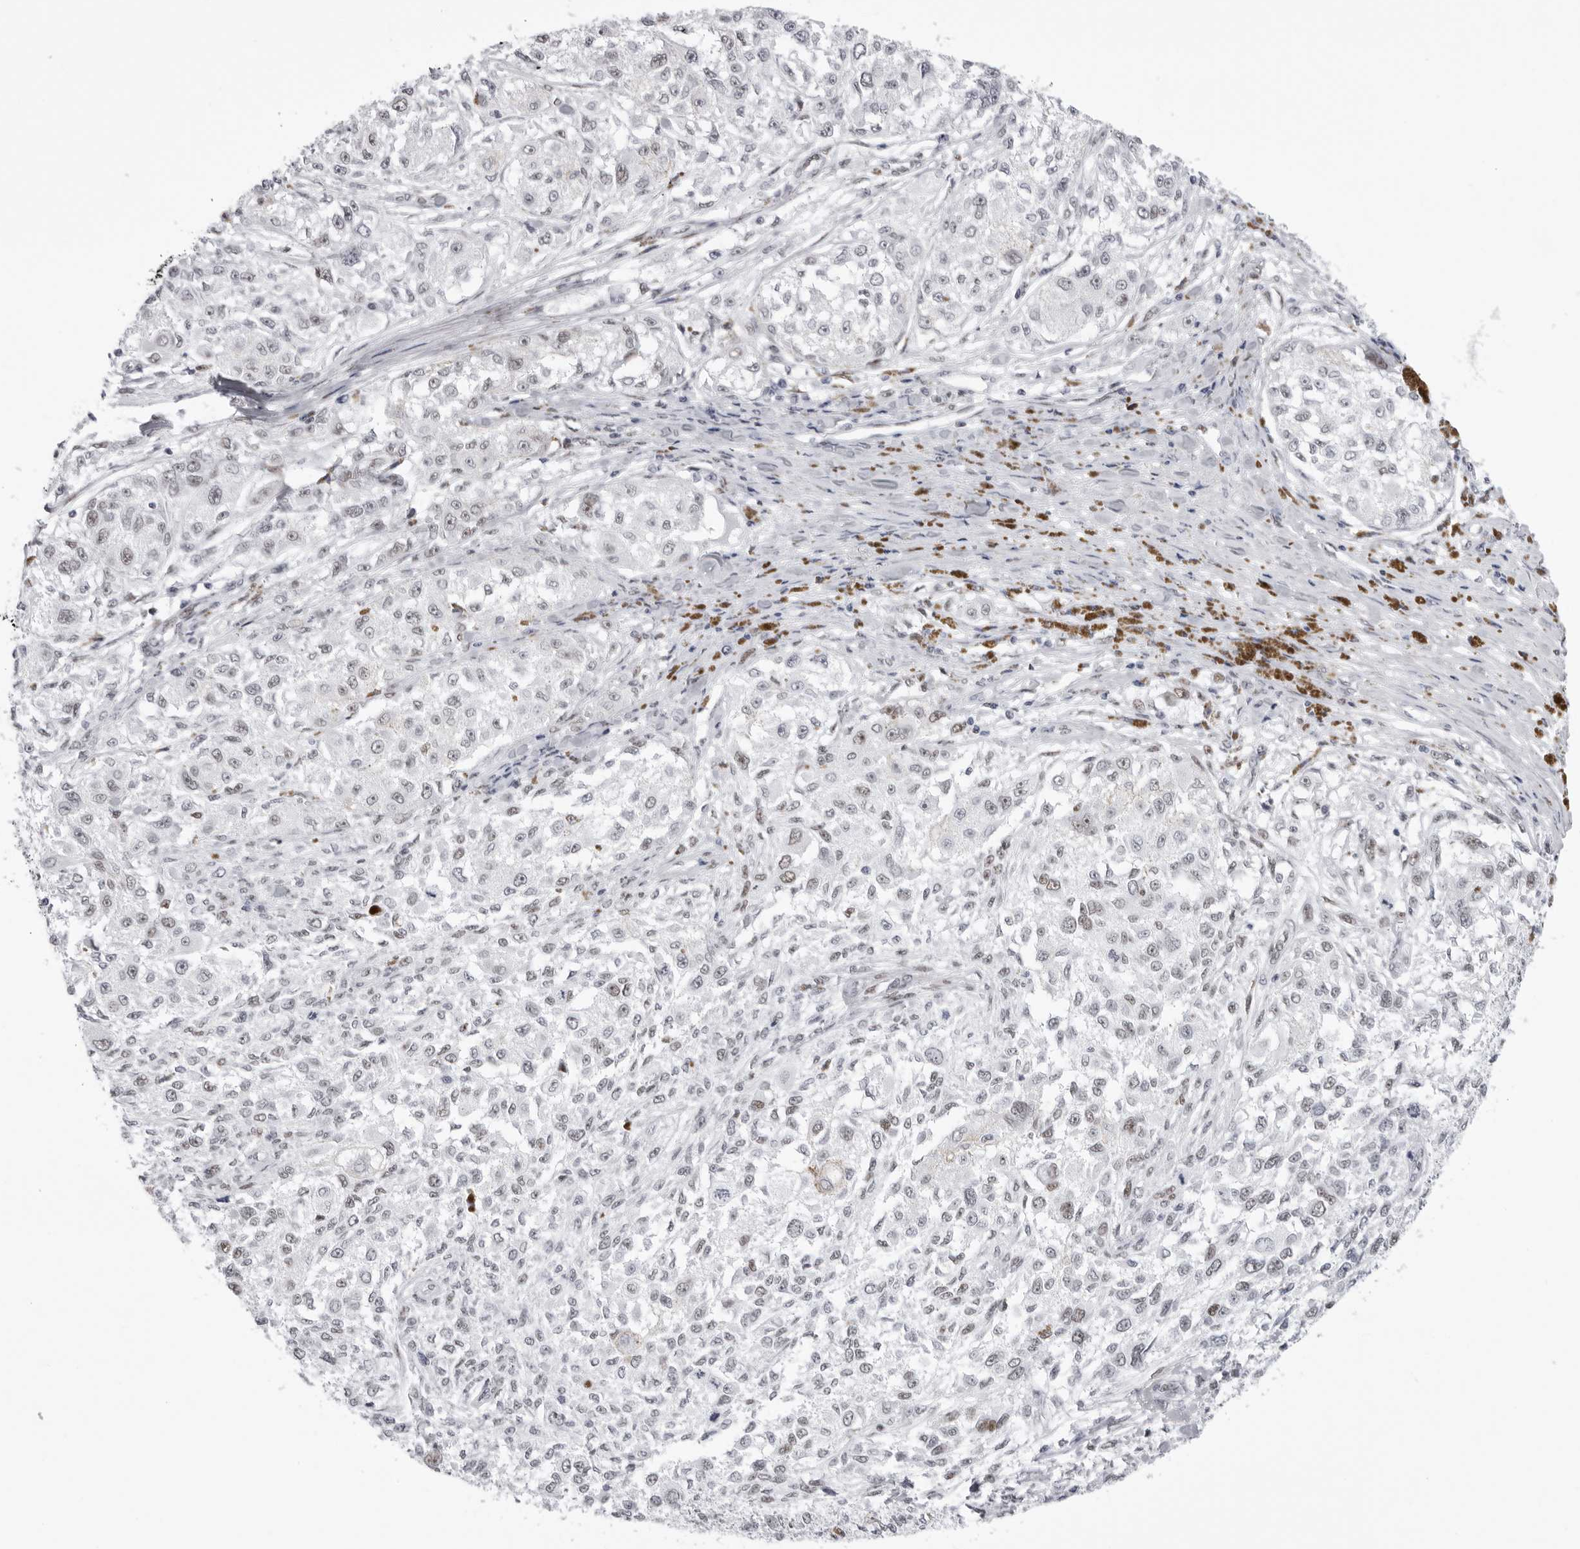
{"staining": {"intensity": "weak", "quantity": "<25%", "location": "nuclear"}, "tissue": "melanoma", "cell_type": "Tumor cells", "image_type": "cancer", "snomed": [{"axis": "morphology", "description": "Necrosis, NOS"}, {"axis": "morphology", "description": "Malignant melanoma, NOS"}, {"axis": "topography", "description": "Skin"}], "caption": "This is an IHC image of human malignant melanoma. There is no staining in tumor cells.", "gene": "IRF2BP2", "patient": {"sex": "female", "age": 87}}